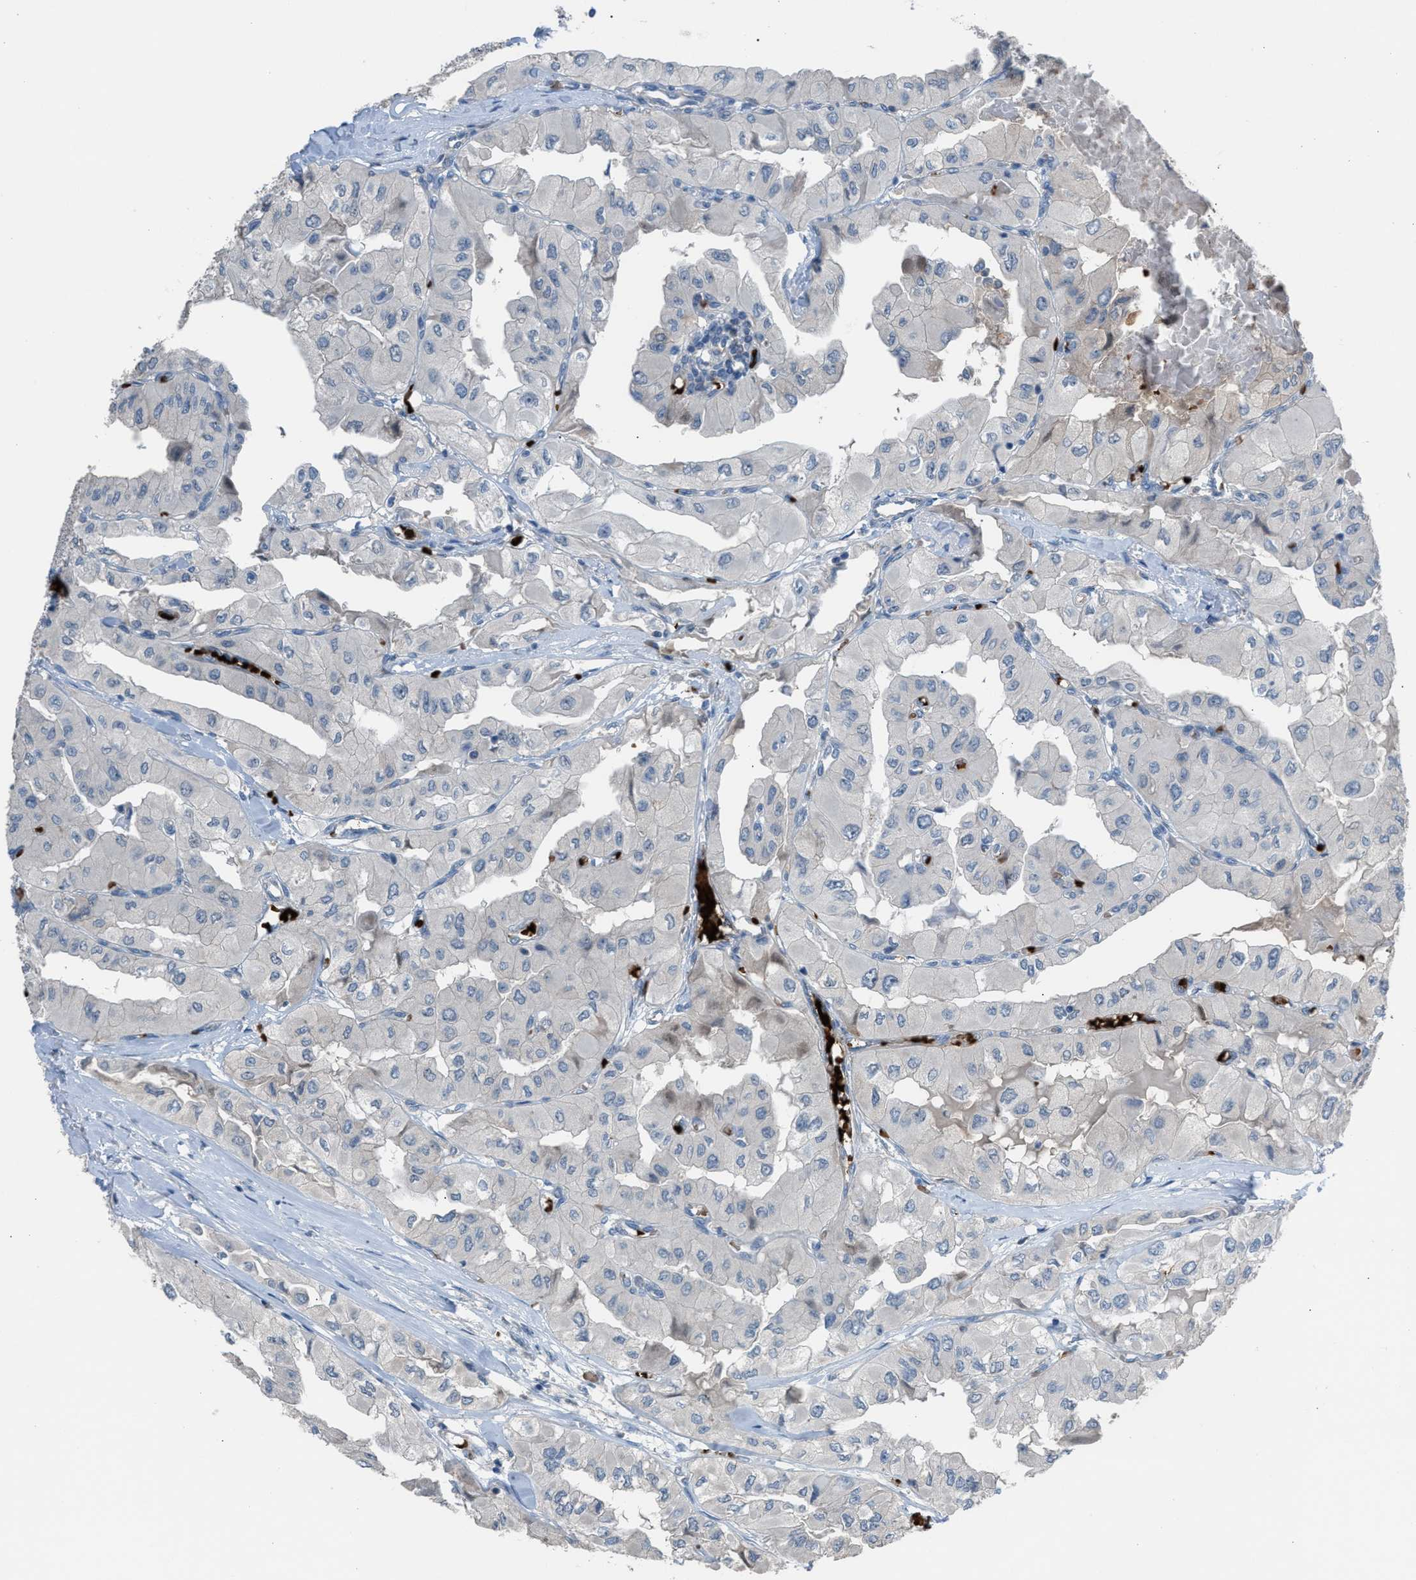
{"staining": {"intensity": "weak", "quantity": "<25%", "location": "cytoplasmic/membranous"}, "tissue": "thyroid cancer", "cell_type": "Tumor cells", "image_type": "cancer", "snomed": [{"axis": "morphology", "description": "Papillary adenocarcinoma, NOS"}, {"axis": "topography", "description": "Thyroid gland"}], "caption": "DAB immunohistochemical staining of human papillary adenocarcinoma (thyroid) displays no significant positivity in tumor cells.", "gene": "CFAP77", "patient": {"sex": "female", "age": 59}}